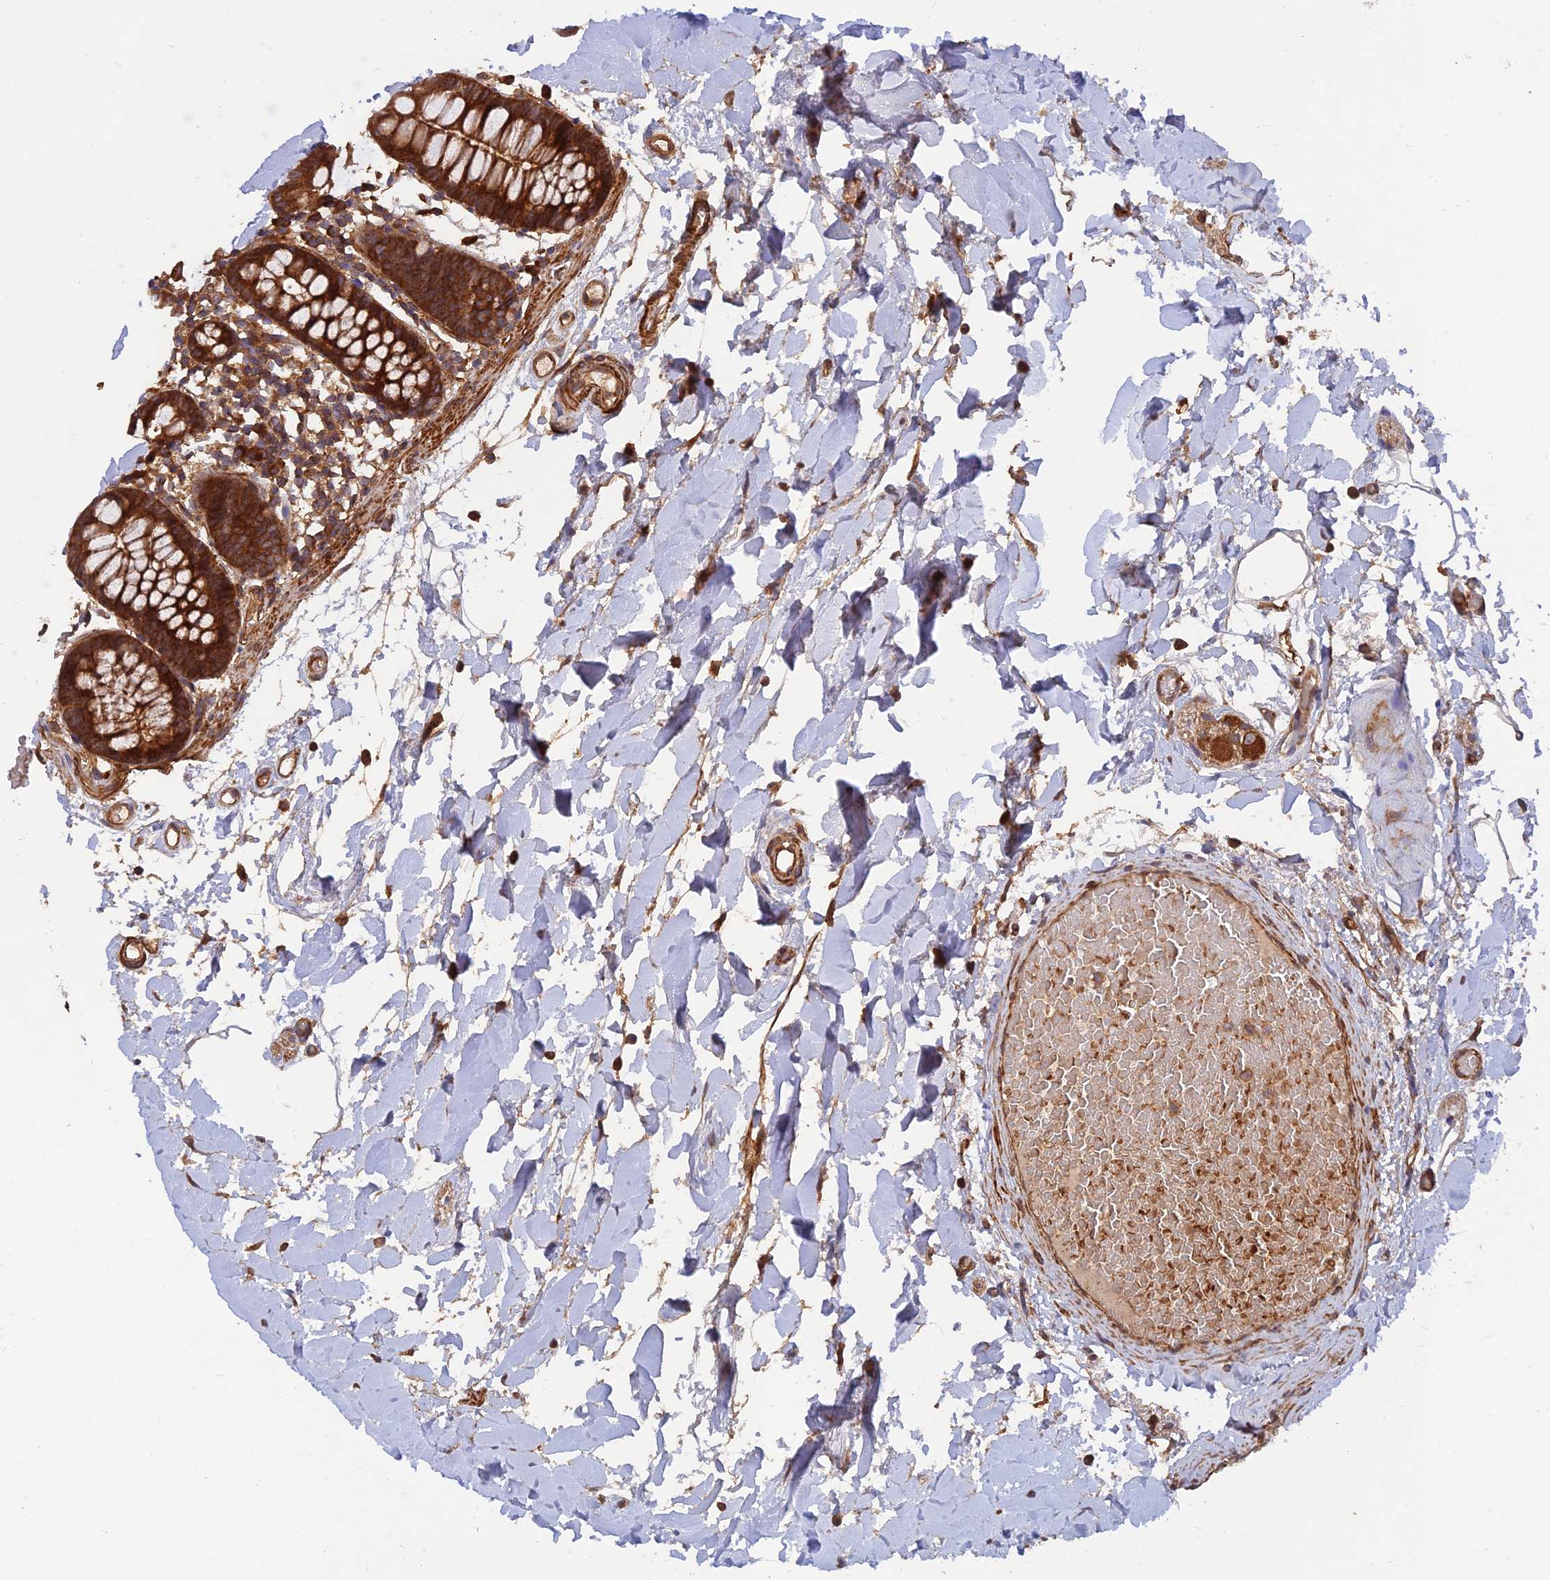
{"staining": {"intensity": "strong", "quantity": ">75%", "location": "cytoplasmic/membranous"}, "tissue": "colon", "cell_type": "Endothelial cells", "image_type": "normal", "snomed": [{"axis": "morphology", "description": "Normal tissue, NOS"}, {"axis": "topography", "description": "Colon"}], "caption": "This photomicrograph demonstrates unremarkable colon stained with immunohistochemistry to label a protein in brown. The cytoplasmic/membranous of endothelial cells show strong positivity for the protein. Nuclei are counter-stained blue.", "gene": "RELCH", "patient": {"sex": "male", "age": 75}}